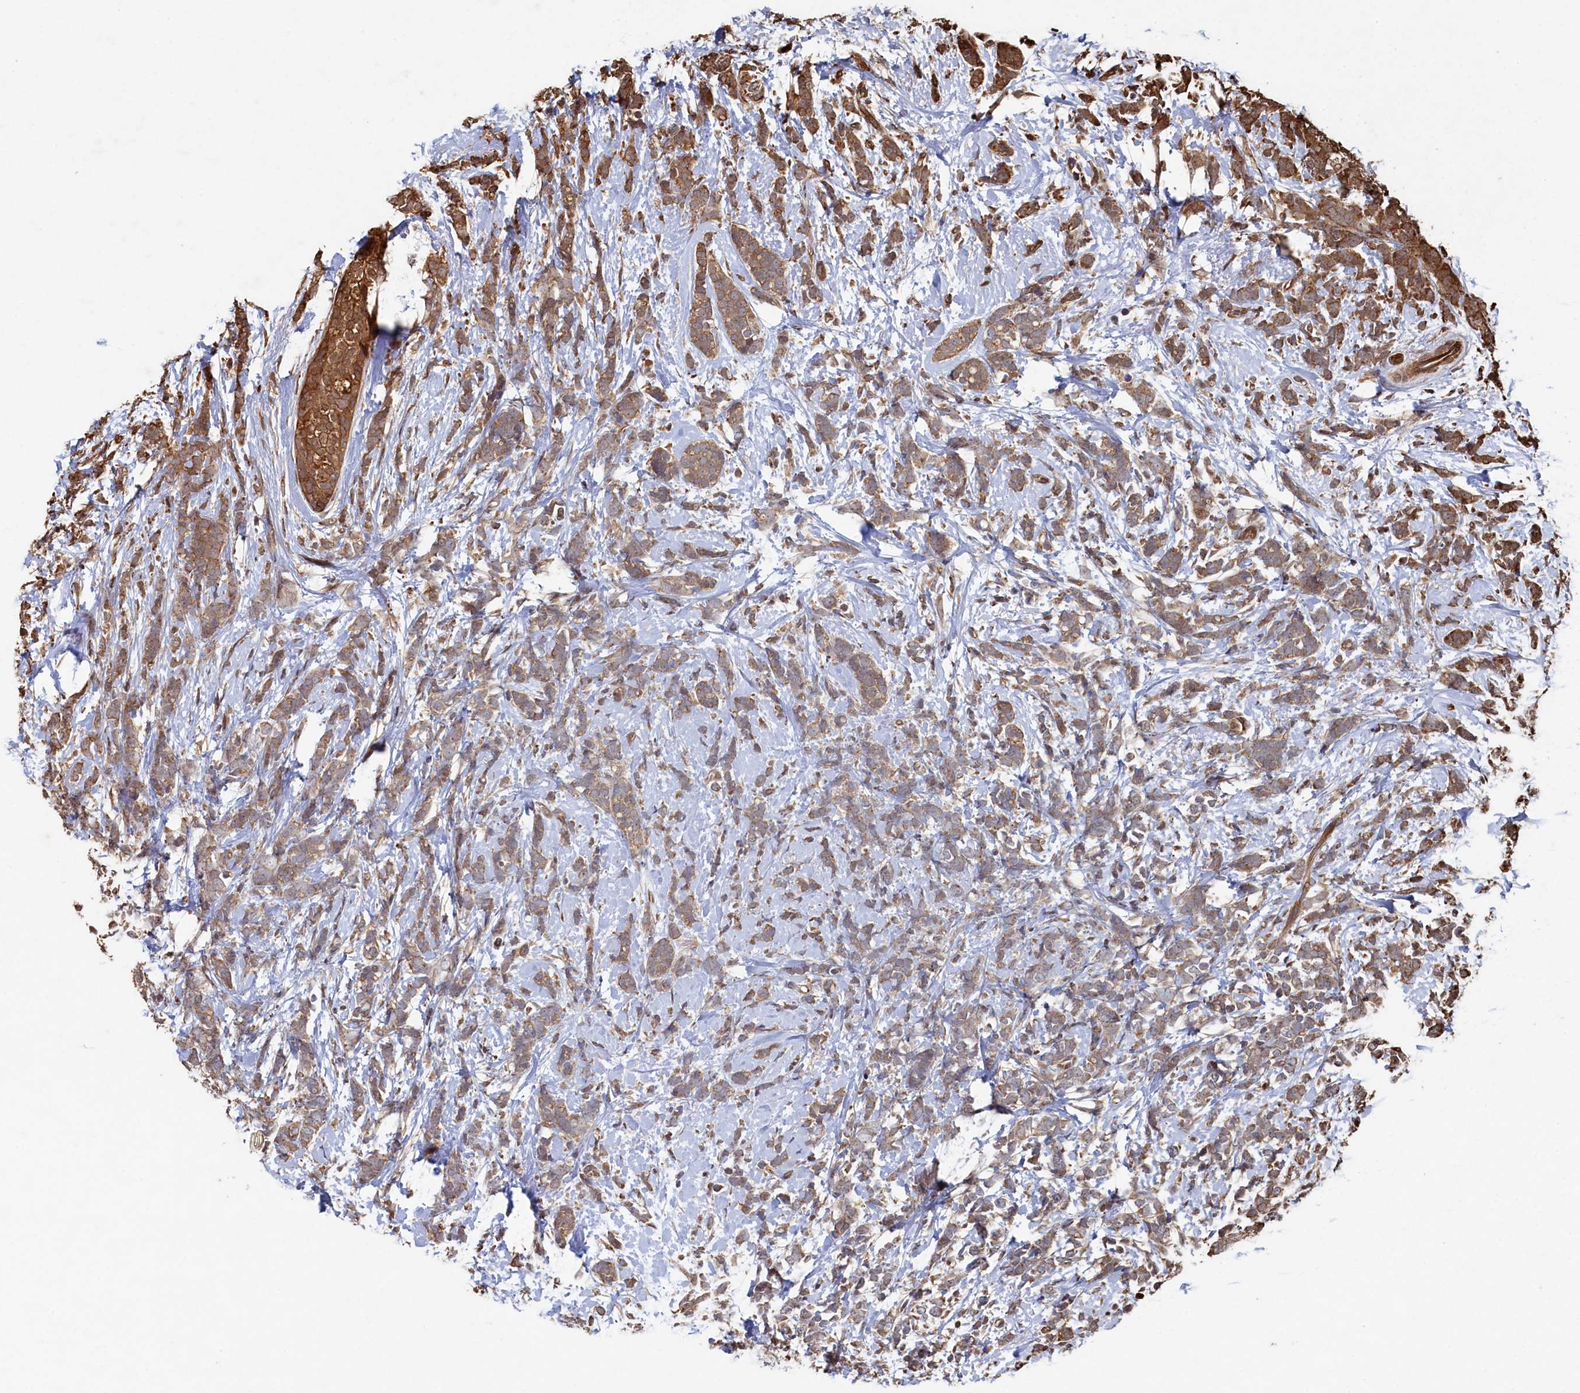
{"staining": {"intensity": "moderate", "quantity": ">75%", "location": "cytoplasmic/membranous"}, "tissue": "breast cancer", "cell_type": "Tumor cells", "image_type": "cancer", "snomed": [{"axis": "morphology", "description": "Lobular carcinoma"}, {"axis": "topography", "description": "Breast"}], "caption": "Immunohistochemical staining of human breast cancer displays moderate cytoplasmic/membranous protein expression in about >75% of tumor cells. (Brightfield microscopy of DAB IHC at high magnification).", "gene": "PIGN", "patient": {"sex": "female", "age": 58}}